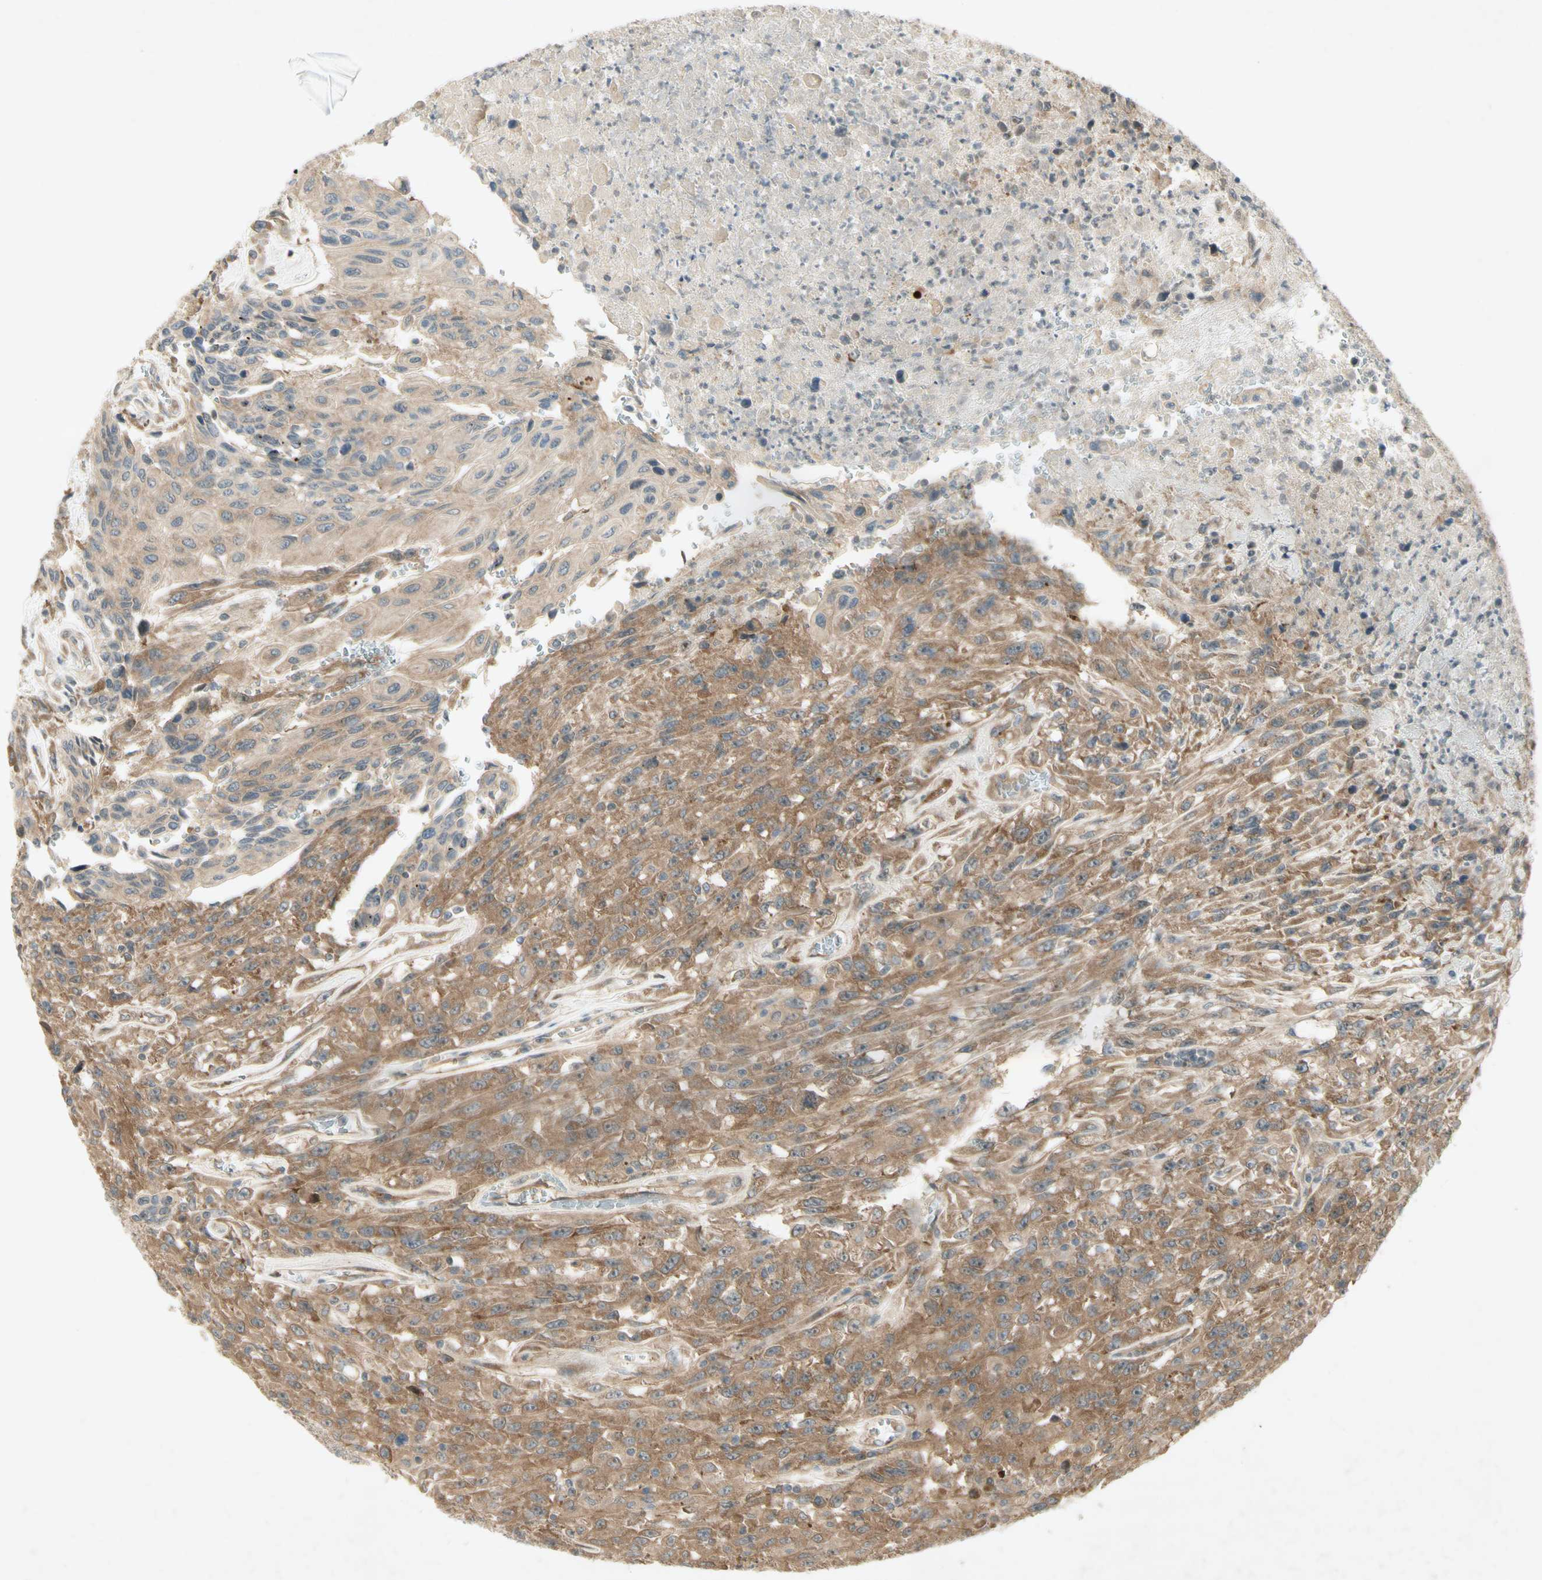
{"staining": {"intensity": "moderate", "quantity": "25%-75%", "location": "cytoplasmic/membranous"}, "tissue": "urothelial cancer", "cell_type": "Tumor cells", "image_type": "cancer", "snomed": [{"axis": "morphology", "description": "Urothelial carcinoma, High grade"}, {"axis": "topography", "description": "Urinary bladder"}], "caption": "High-power microscopy captured an IHC micrograph of urothelial carcinoma (high-grade), revealing moderate cytoplasmic/membranous expression in about 25%-75% of tumor cells.", "gene": "ETF1", "patient": {"sex": "male", "age": 66}}